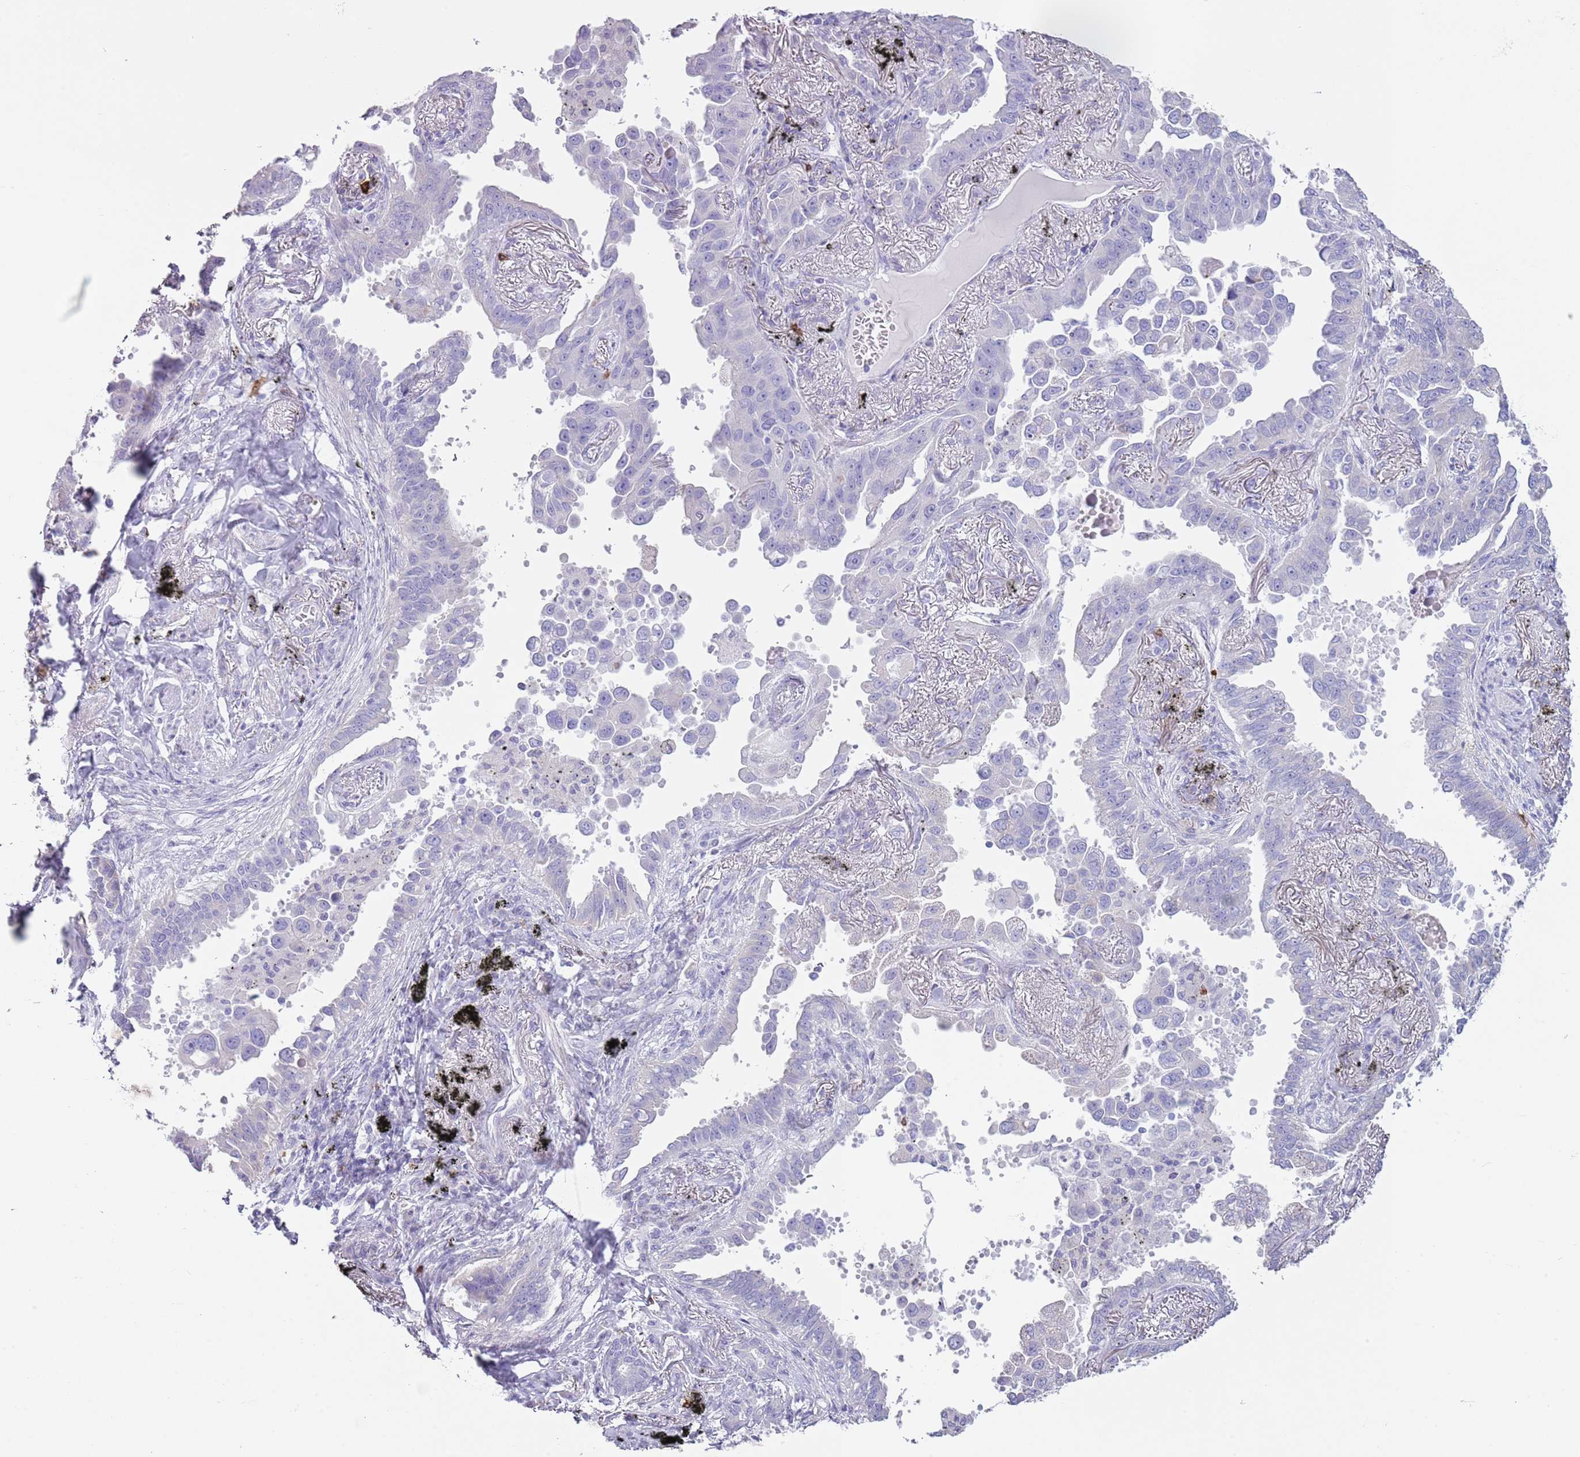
{"staining": {"intensity": "negative", "quantity": "none", "location": "none"}, "tissue": "lung cancer", "cell_type": "Tumor cells", "image_type": "cancer", "snomed": [{"axis": "morphology", "description": "Adenocarcinoma, NOS"}, {"axis": "topography", "description": "Lung"}], "caption": "A photomicrograph of lung cancer (adenocarcinoma) stained for a protein reveals no brown staining in tumor cells.", "gene": "CD177", "patient": {"sex": "male", "age": 67}}